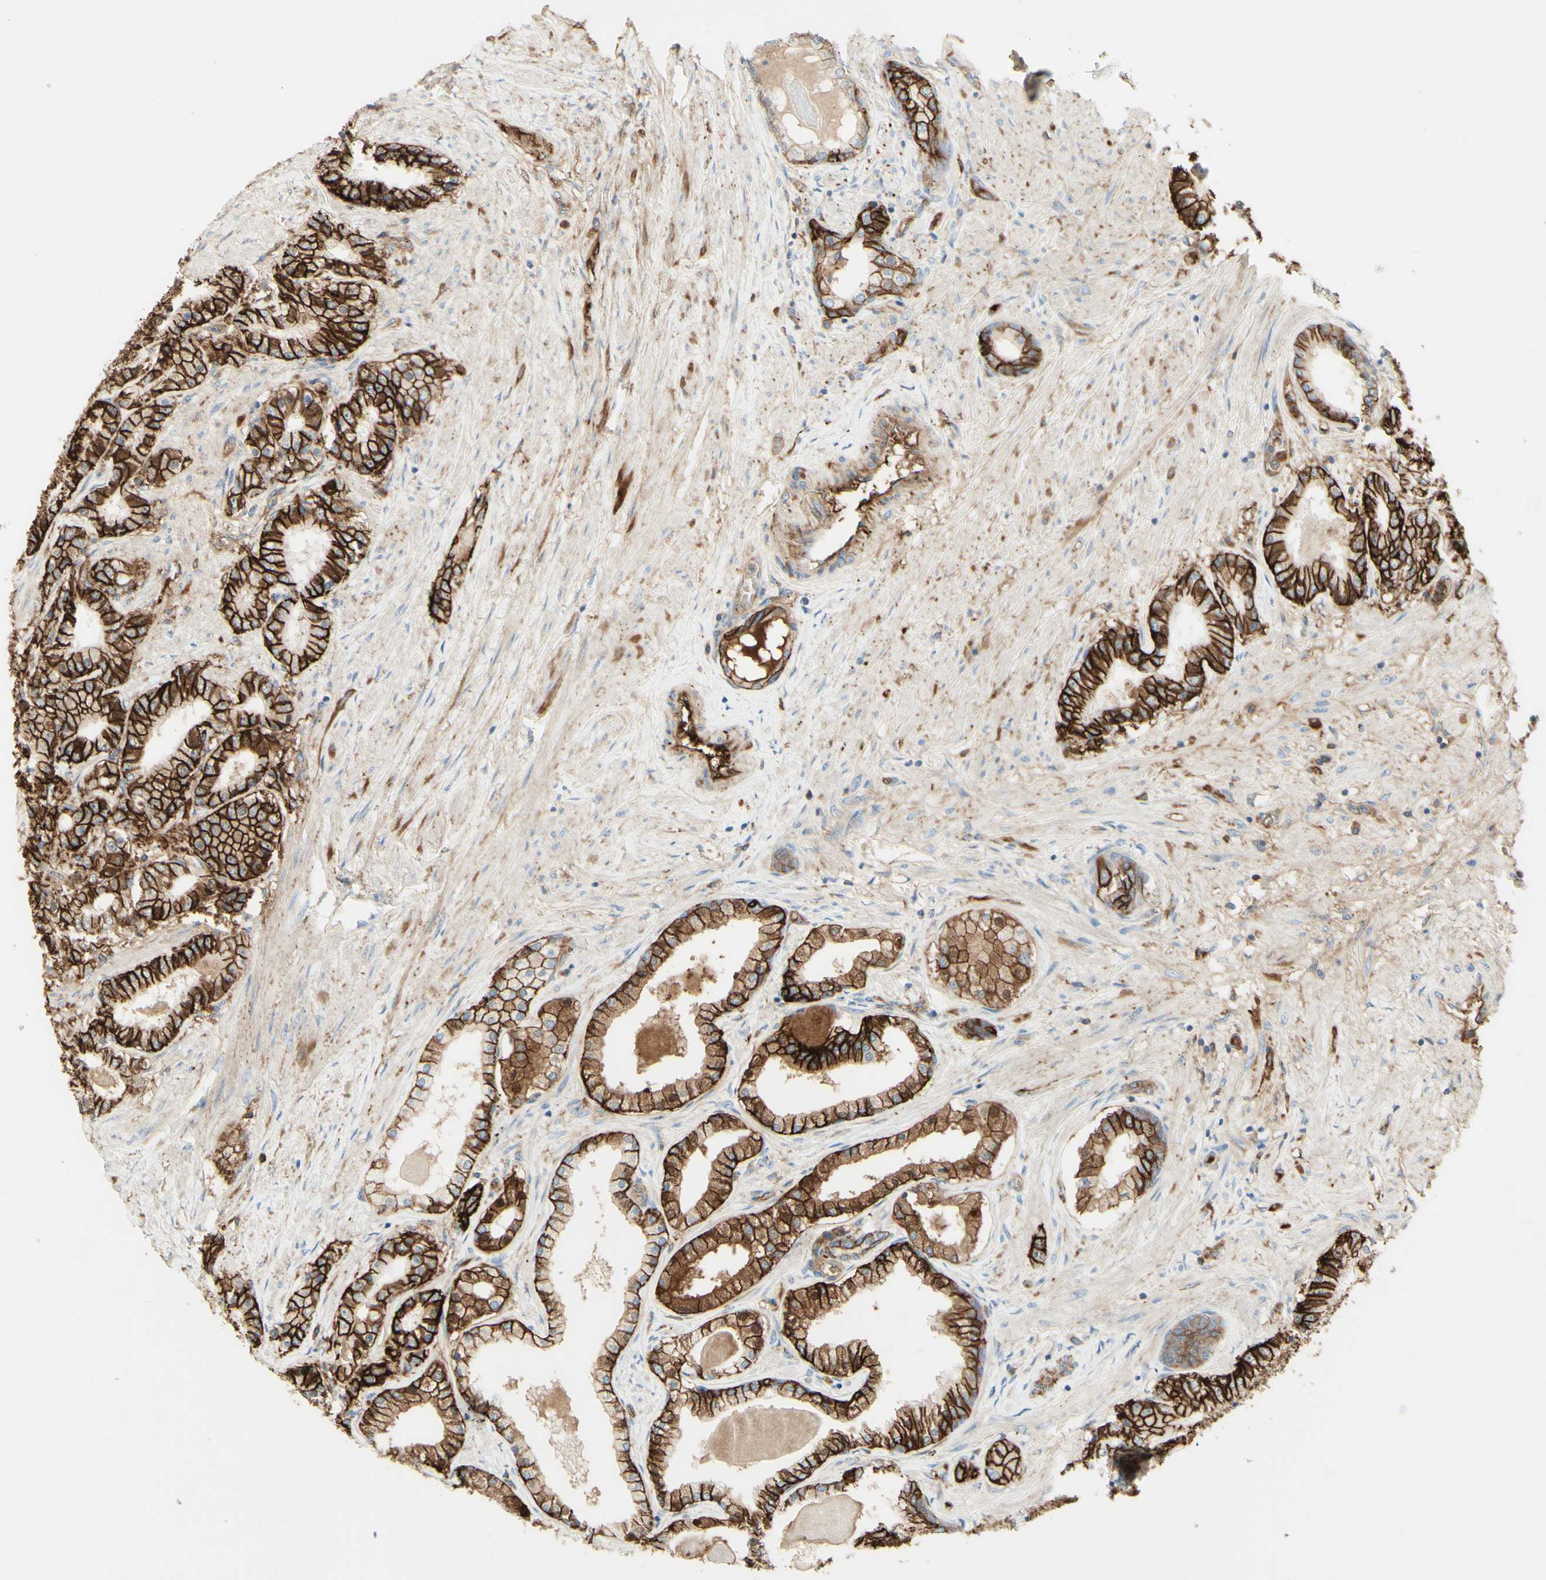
{"staining": {"intensity": "strong", "quantity": ">75%", "location": "cytoplasmic/membranous"}, "tissue": "prostate cancer", "cell_type": "Tumor cells", "image_type": "cancer", "snomed": [{"axis": "morphology", "description": "Adenocarcinoma, Low grade"}, {"axis": "topography", "description": "Prostate"}], "caption": "Human low-grade adenocarcinoma (prostate) stained with a protein marker exhibits strong staining in tumor cells.", "gene": "ALCAM", "patient": {"sex": "male", "age": 63}}